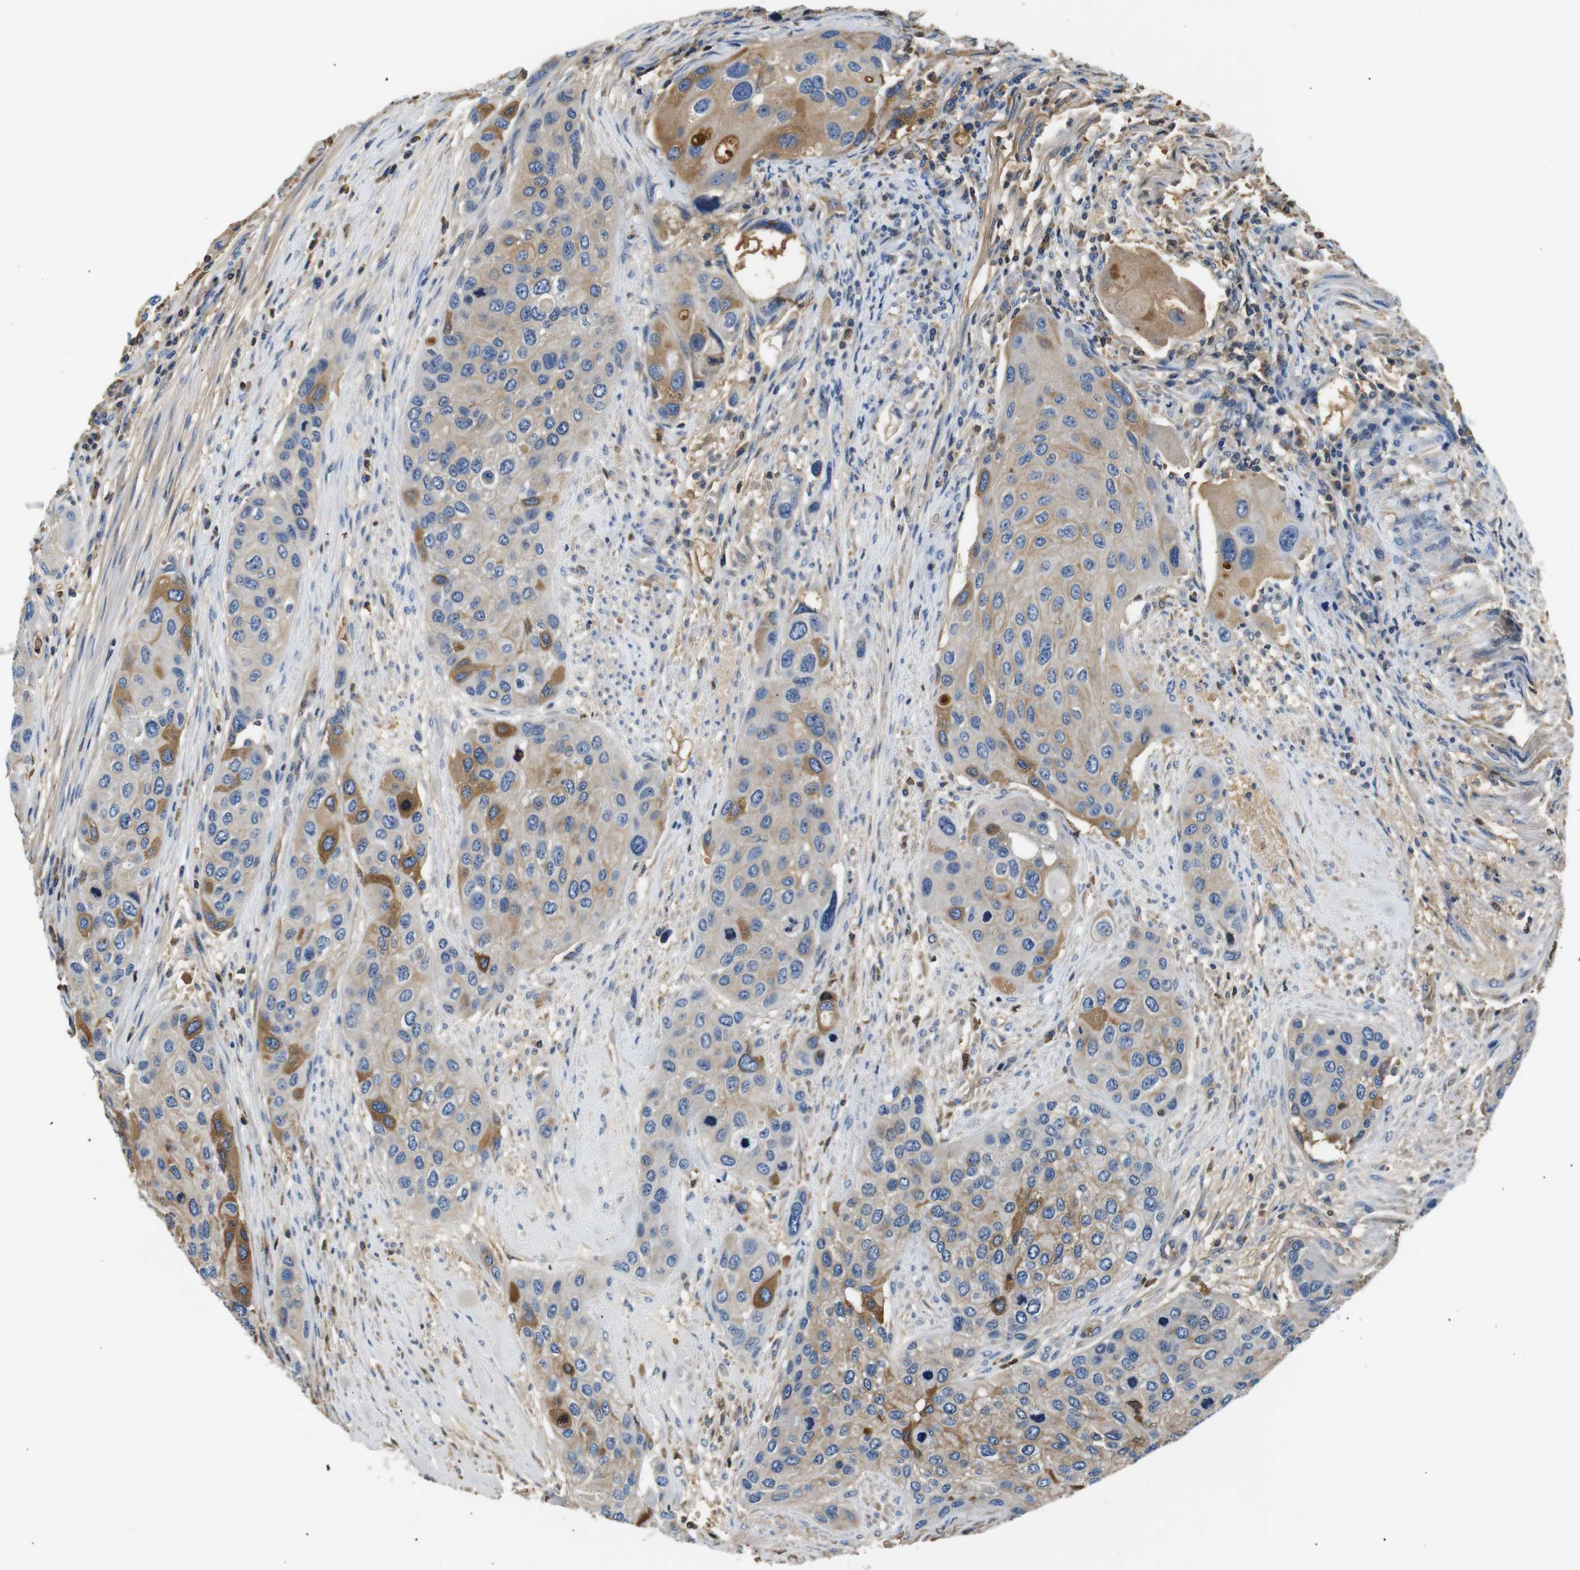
{"staining": {"intensity": "moderate", "quantity": "25%-75%", "location": "cytoplasmic/membranous"}, "tissue": "urothelial cancer", "cell_type": "Tumor cells", "image_type": "cancer", "snomed": [{"axis": "morphology", "description": "Urothelial carcinoma, High grade"}, {"axis": "topography", "description": "Urinary bladder"}], "caption": "High-grade urothelial carcinoma stained with DAB immunohistochemistry (IHC) exhibits medium levels of moderate cytoplasmic/membranous positivity in about 25%-75% of tumor cells.", "gene": "LHCGR", "patient": {"sex": "female", "age": 56}}